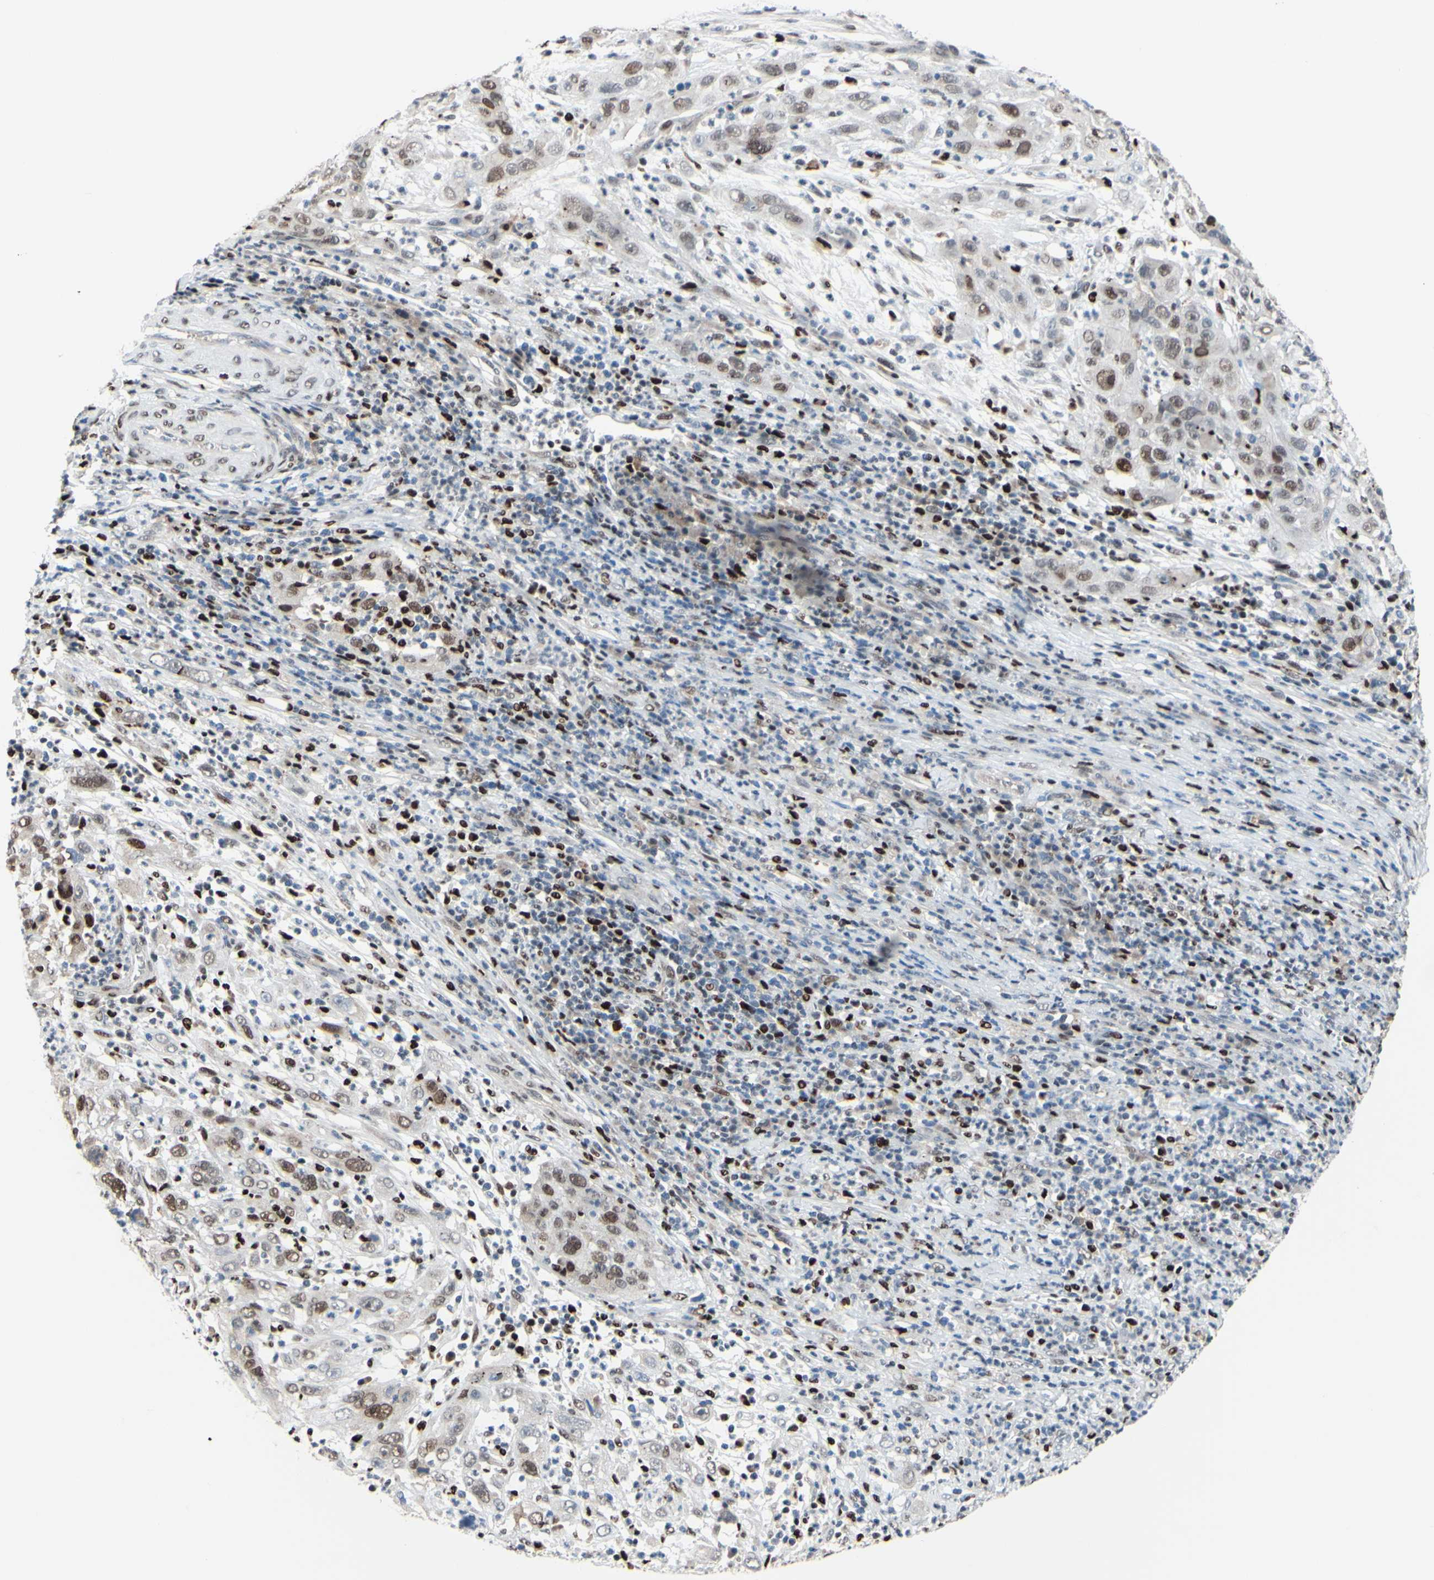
{"staining": {"intensity": "weak", "quantity": ">75%", "location": "cytoplasmic/membranous,nuclear"}, "tissue": "cervical cancer", "cell_type": "Tumor cells", "image_type": "cancer", "snomed": [{"axis": "morphology", "description": "Squamous cell carcinoma, NOS"}, {"axis": "topography", "description": "Cervix"}], "caption": "Human squamous cell carcinoma (cervical) stained for a protein (brown) shows weak cytoplasmic/membranous and nuclear positive positivity in about >75% of tumor cells.", "gene": "EED", "patient": {"sex": "female", "age": 32}}